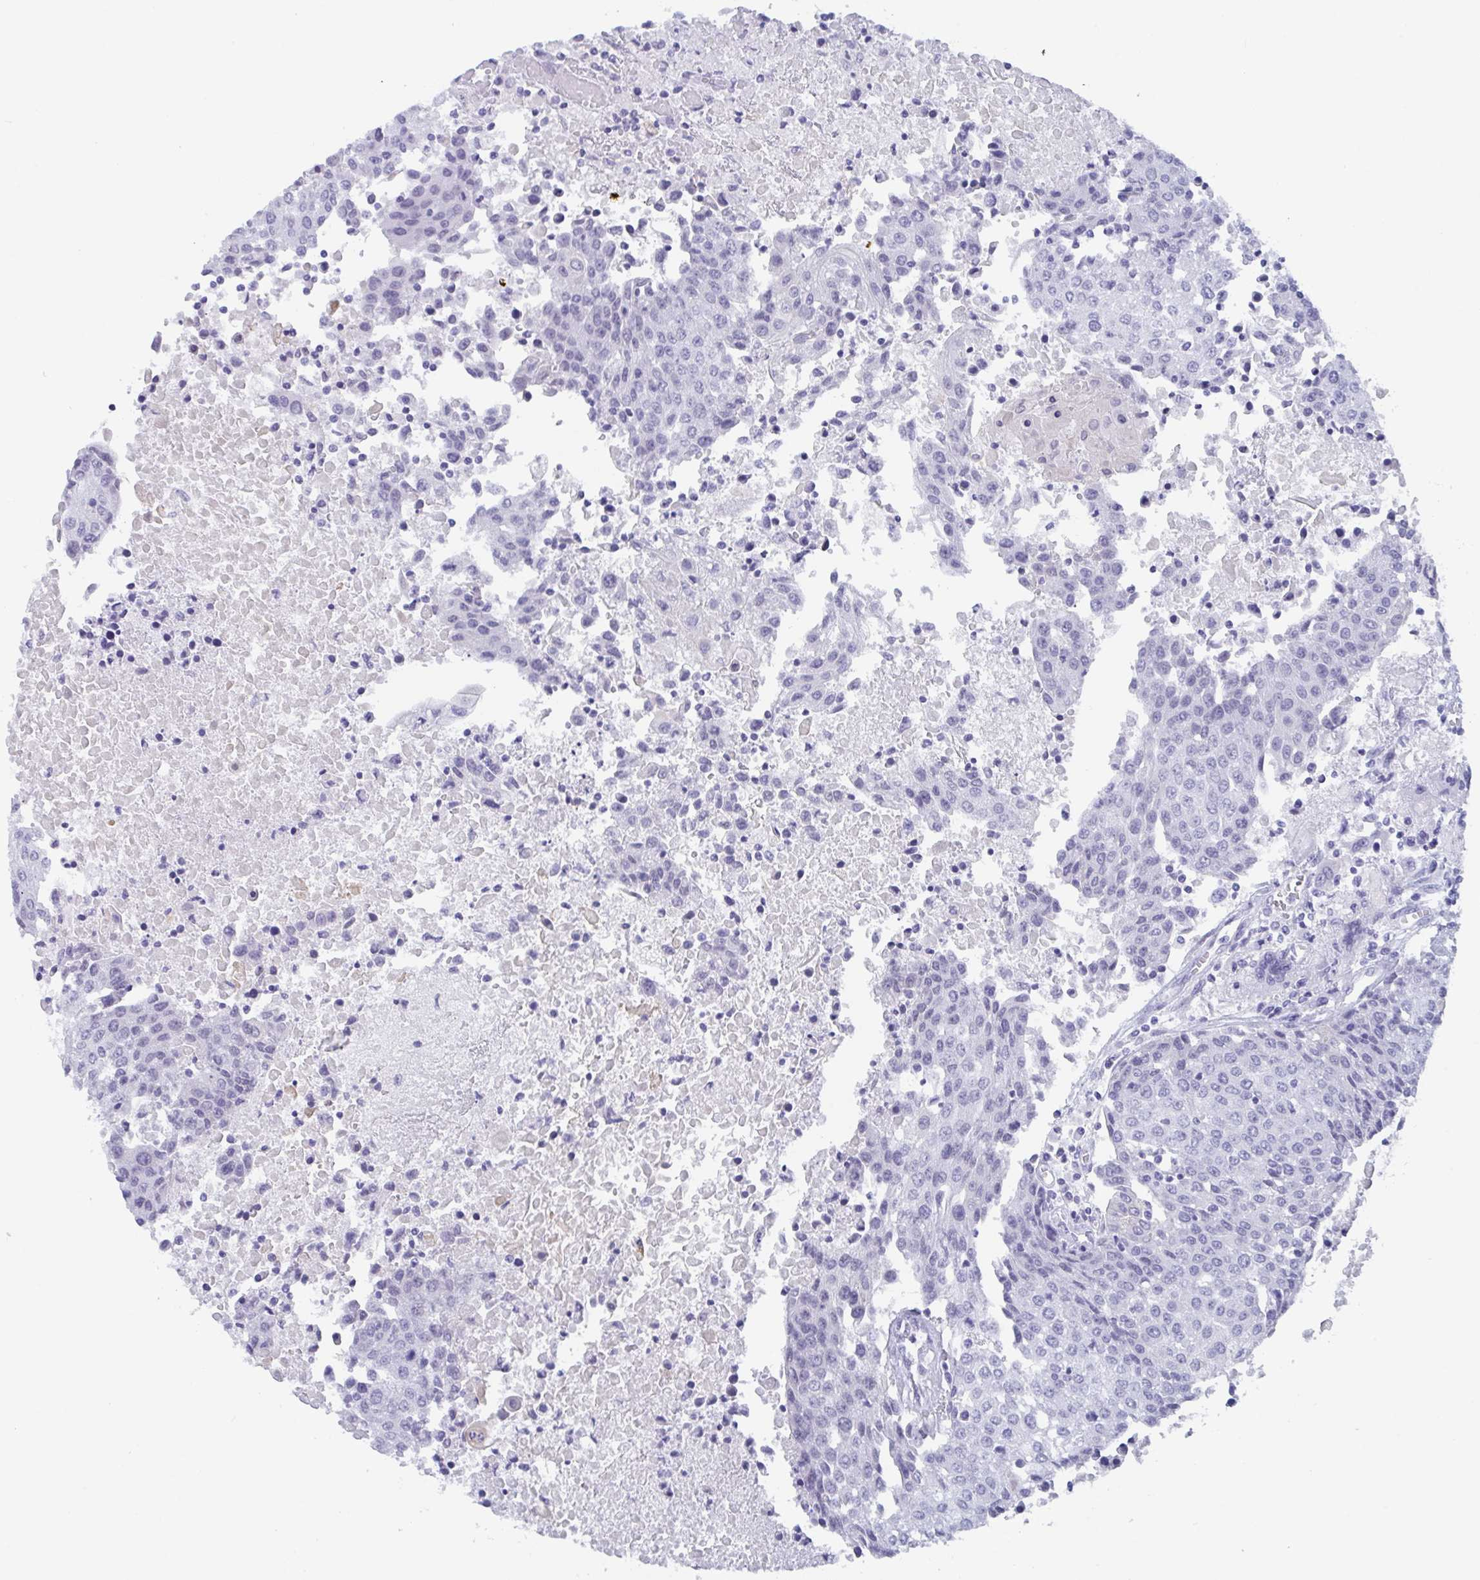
{"staining": {"intensity": "negative", "quantity": "none", "location": "none"}, "tissue": "urothelial cancer", "cell_type": "Tumor cells", "image_type": "cancer", "snomed": [{"axis": "morphology", "description": "Urothelial carcinoma, High grade"}, {"axis": "topography", "description": "Urinary bladder"}], "caption": "Urothelial cancer stained for a protein using IHC exhibits no expression tumor cells.", "gene": "CDX4", "patient": {"sex": "female", "age": 85}}